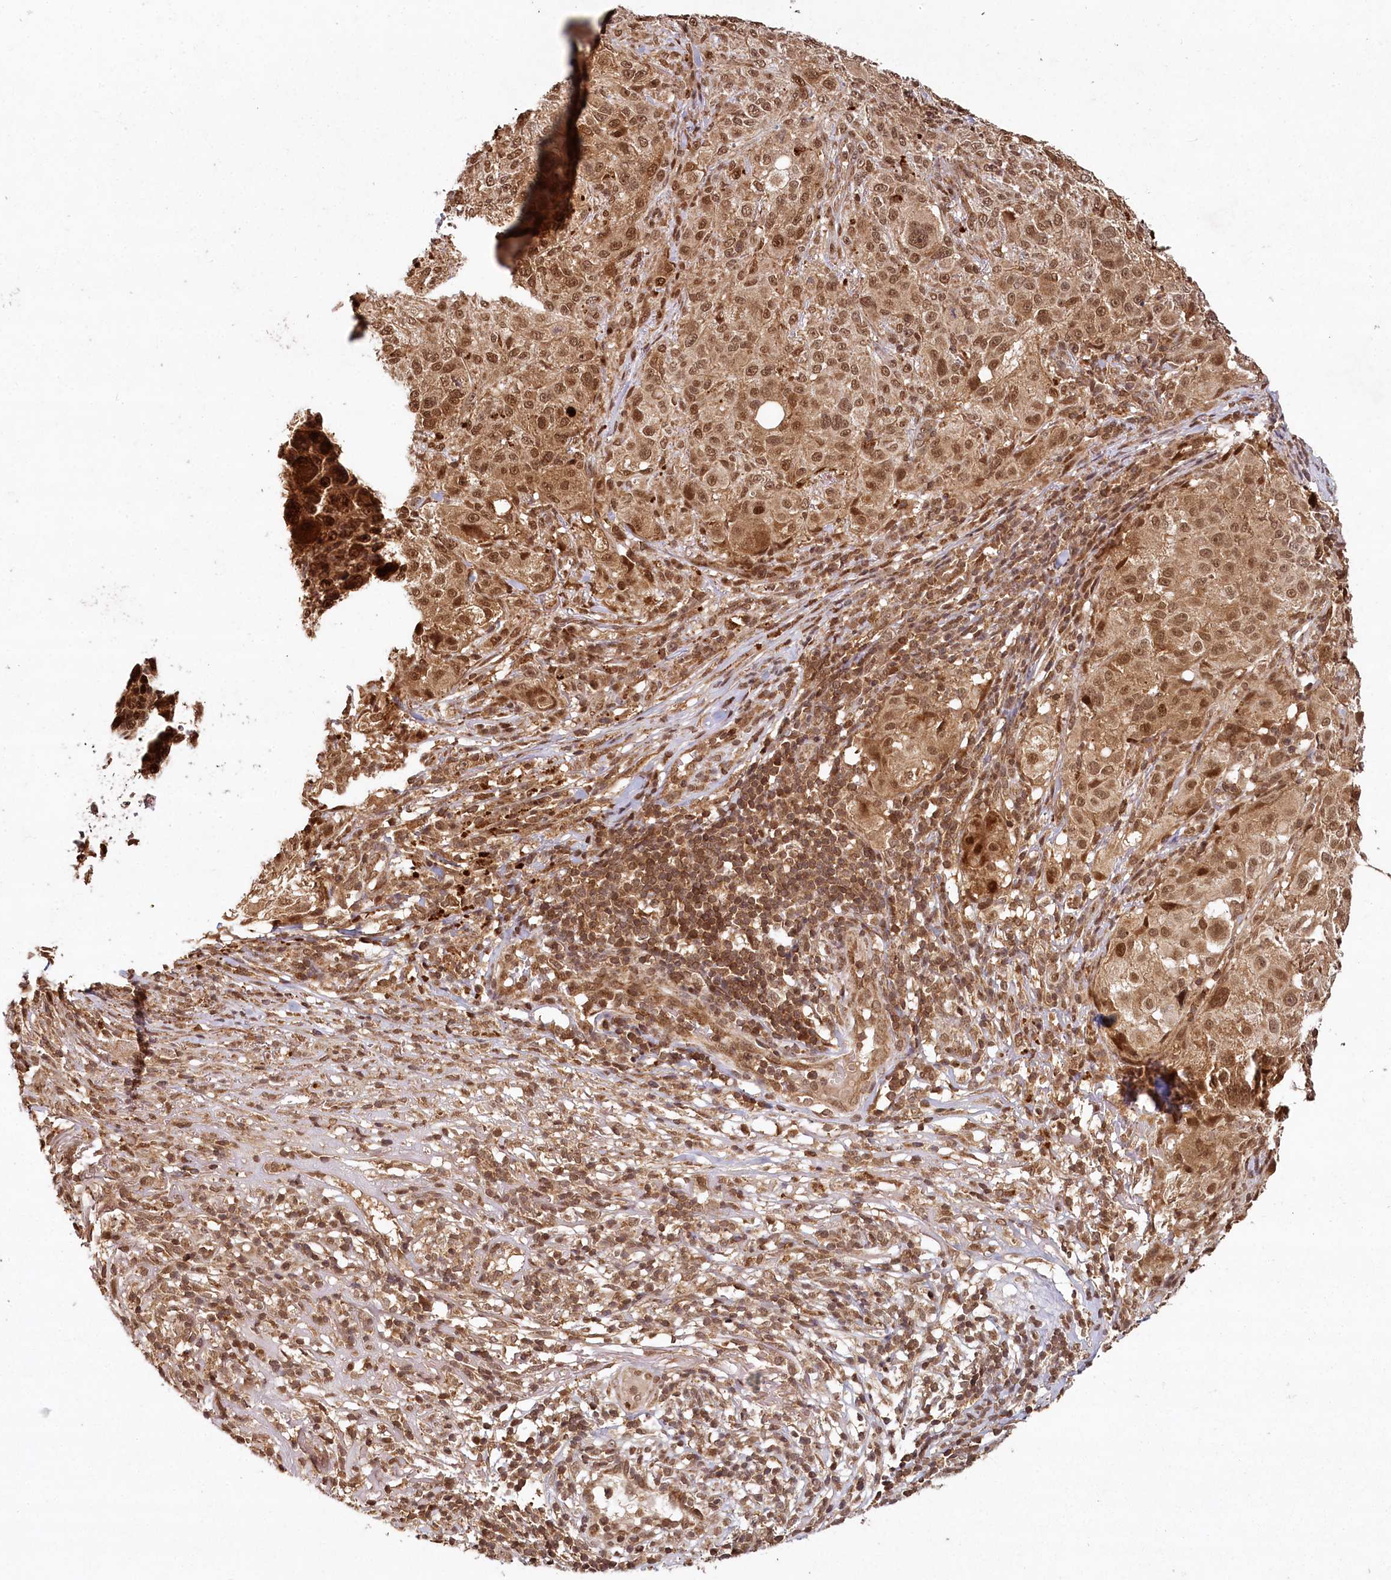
{"staining": {"intensity": "moderate", "quantity": ">75%", "location": "cytoplasmic/membranous,nuclear"}, "tissue": "melanoma", "cell_type": "Tumor cells", "image_type": "cancer", "snomed": [{"axis": "morphology", "description": "Necrosis, NOS"}, {"axis": "morphology", "description": "Malignant melanoma, NOS"}, {"axis": "topography", "description": "Skin"}], "caption": "IHC of human melanoma reveals medium levels of moderate cytoplasmic/membranous and nuclear positivity in about >75% of tumor cells.", "gene": "MICU1", "patient": {"sex": "female", "age": 87}}